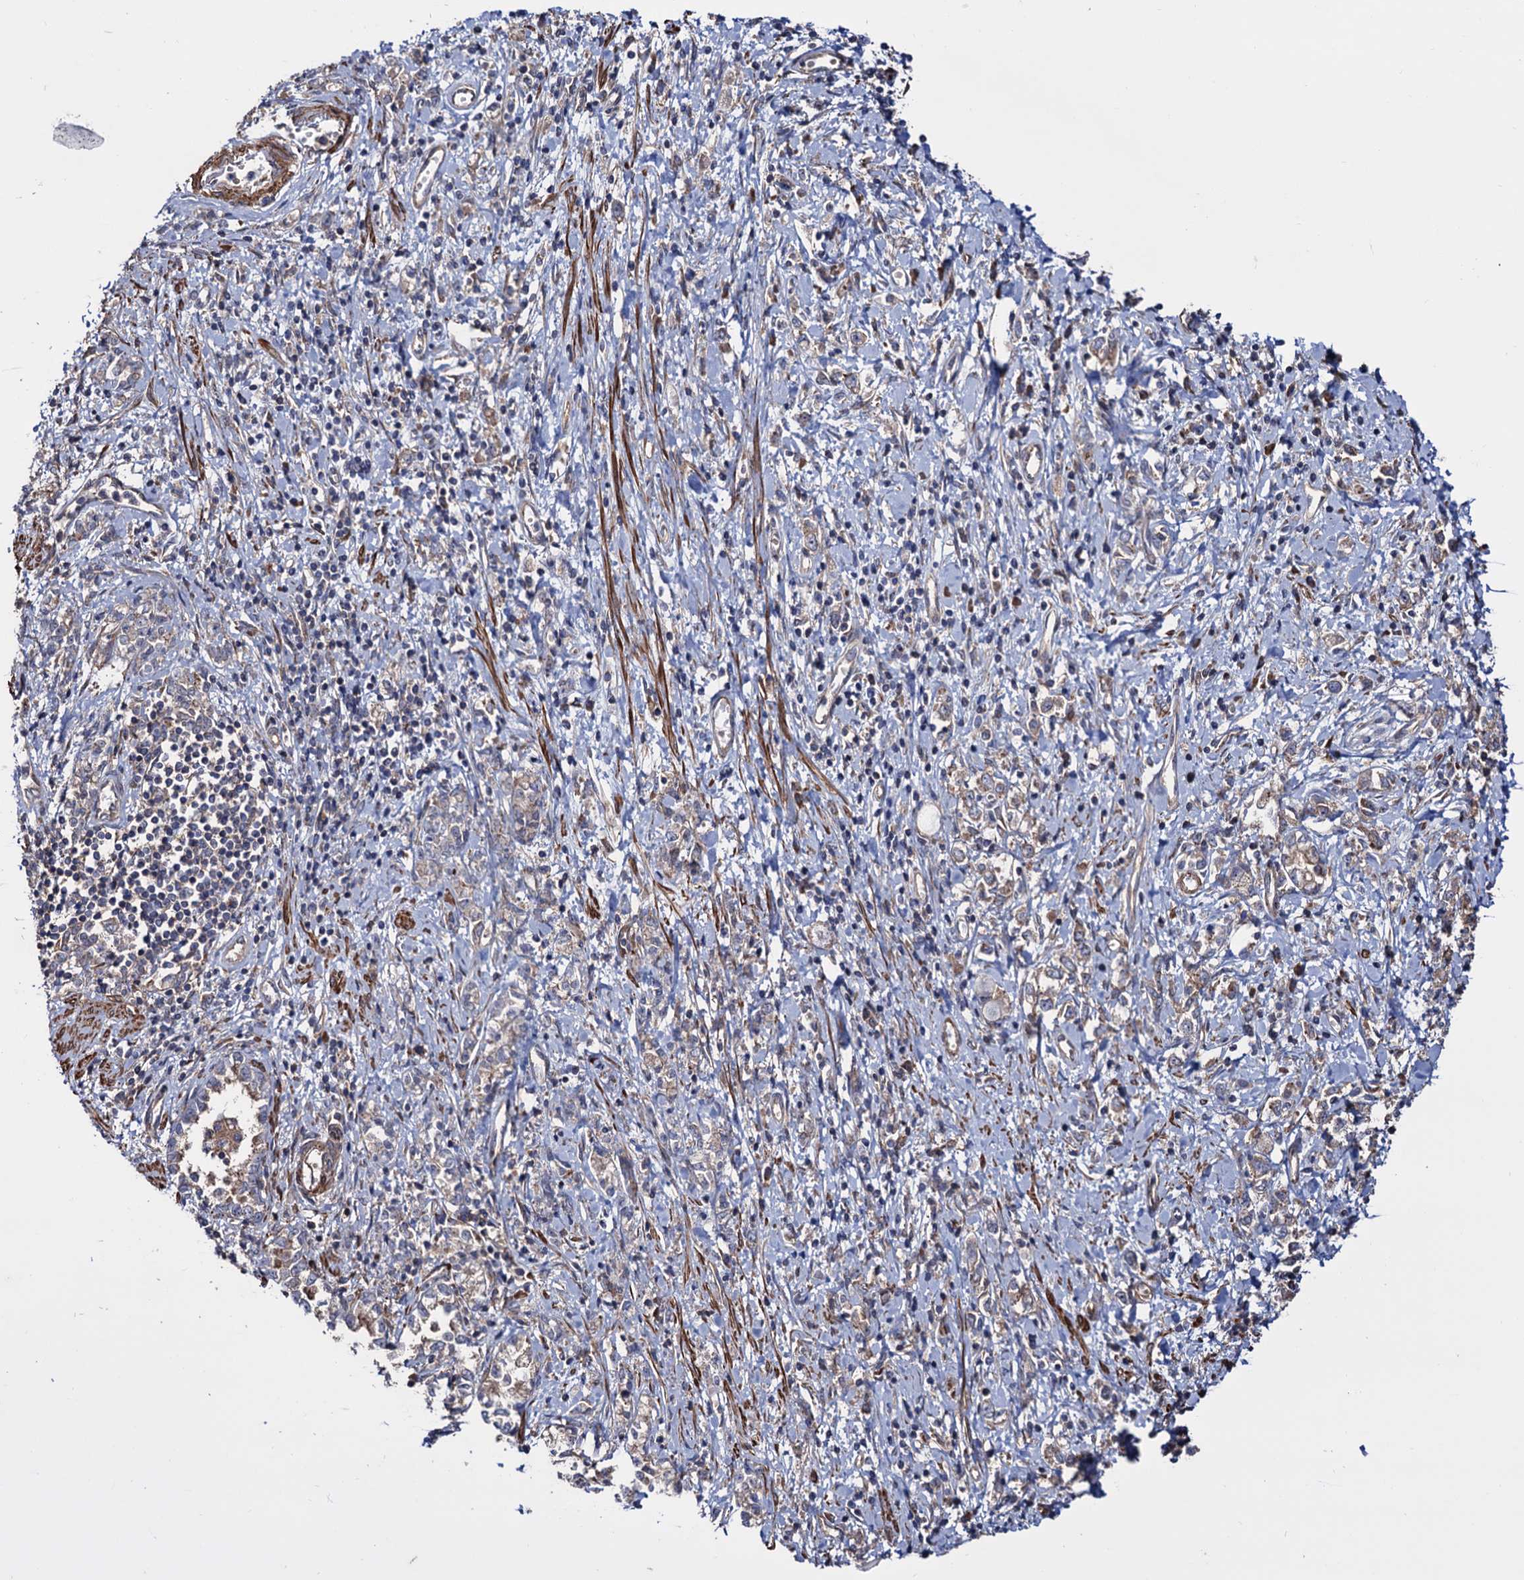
{"staining": {"intensity": "weak", "quantity": ">75%", "location": "cytoplasmic/membranous"}, "tissue": "stomach cancer", "cell_type": "Tumor cells", "image_type": "cancer", "snomed": [{"axis": "morphology", "description": "Adenocarcinoma, NOS"}, {"axis": "topography", "description": "Stomach"}], "caption": "Tumor cells demonstrate low levels of weak cytoplasmic/membranous staining in about >75% of cells in human stomach cancer.", "gene": "FERMT2", "patient": {"sex": "female", "age": 76}}